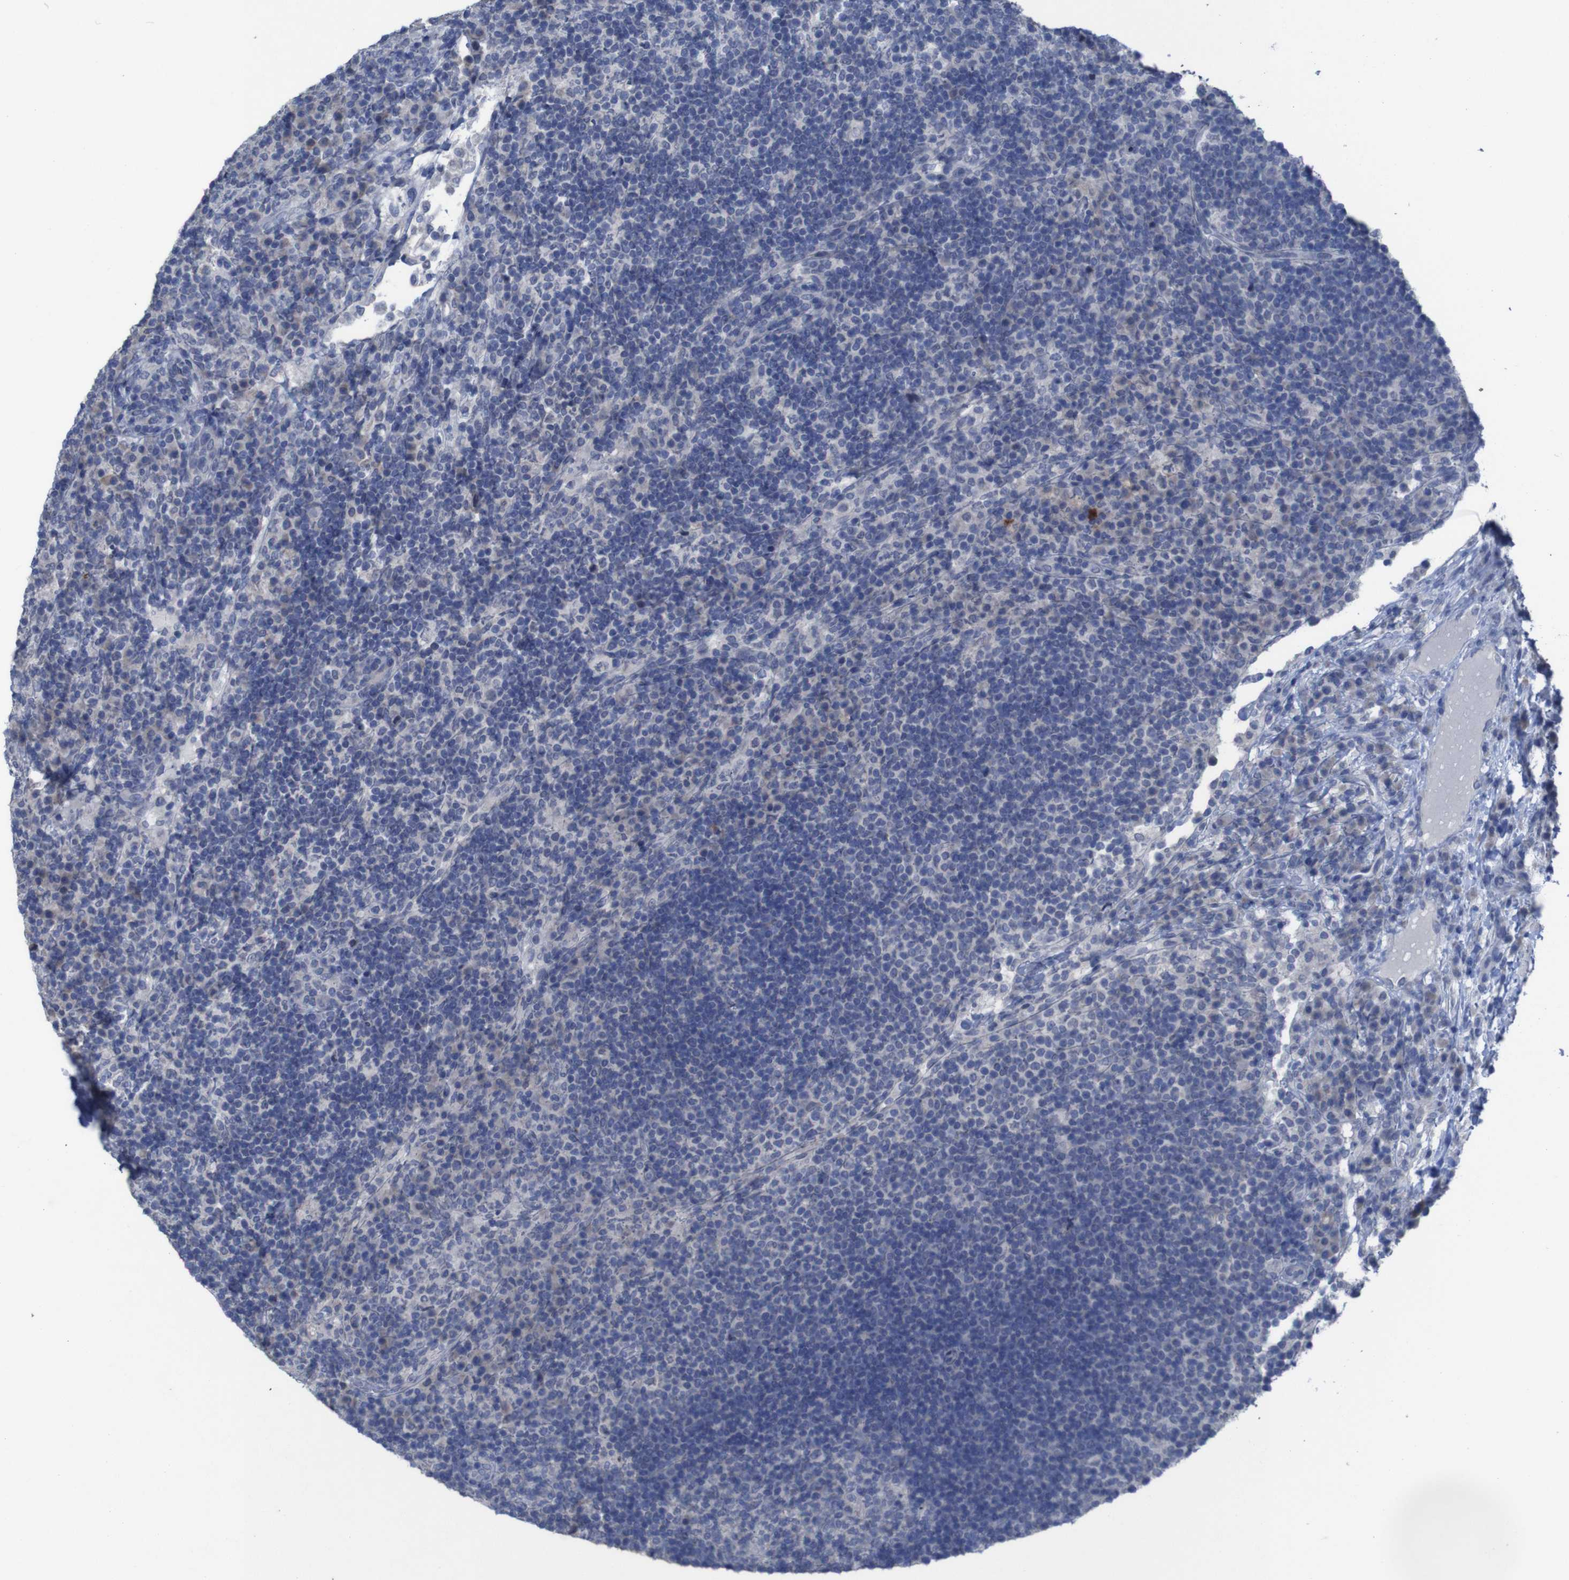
{"staining": {"intensity": "negative", "quantity": "none", "location": "none"}, "tissue": "lymph node", "cell_type": "Germinal center cells", "image_type": "normal", "snomed": [{"axis": "morphology", "description": "Normal tissue, NOS"}, {"axis": "topography", "description": "Lymph node"}], "caption": "Immunohistochemistry (IHC) of unremarkable human lymph node shows no staining in germinal center cells. (Stains: DAB (3,3'-diaminobenzidine) immunohistochemistry (IHC) with hematoxylin counter stain, Microscopy: brightfield microscopy at high magnification).", "gene": "CLDN18", "patient": {"sex": "female", "age": 53}}